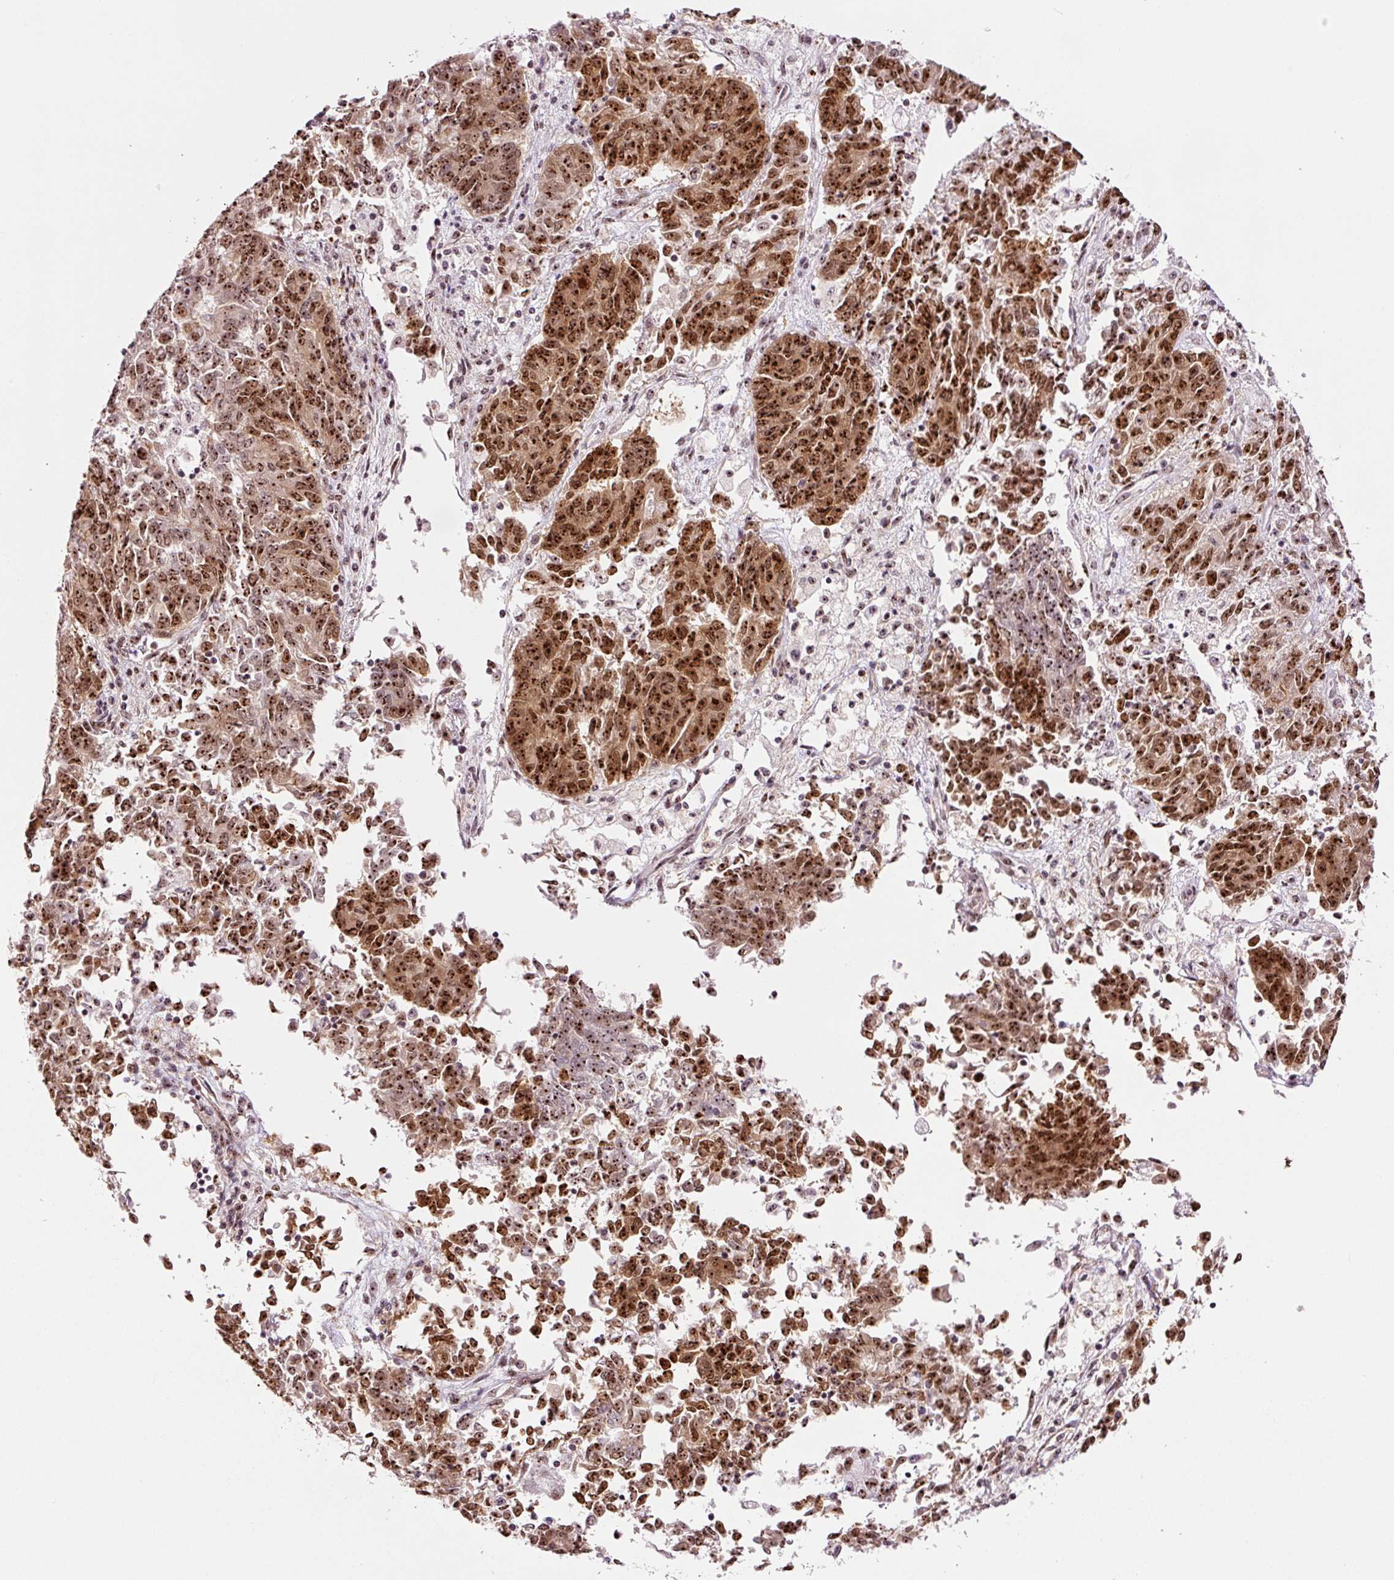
{"staining": {"intensity": "strong", "quantity": ">75%", "location": "nuclear"}, "tissue": "endometrial cancer", "cell_type": "Tumor cells", "image_type": "cancer", "snomed": [{"axis": "morphology", "description": "Adenocarcinoma, NOS"}, {"axis": "topography", "description": "Endometrium"}], "caption": "Immunohistochemical staining of human adenocarcinoma (endometrial) demonstrates strong nuclear protein staining in approximately >75% of tumor cells.", "gene": "GNL3", "patient": {"sex": "female", "age": 80}}